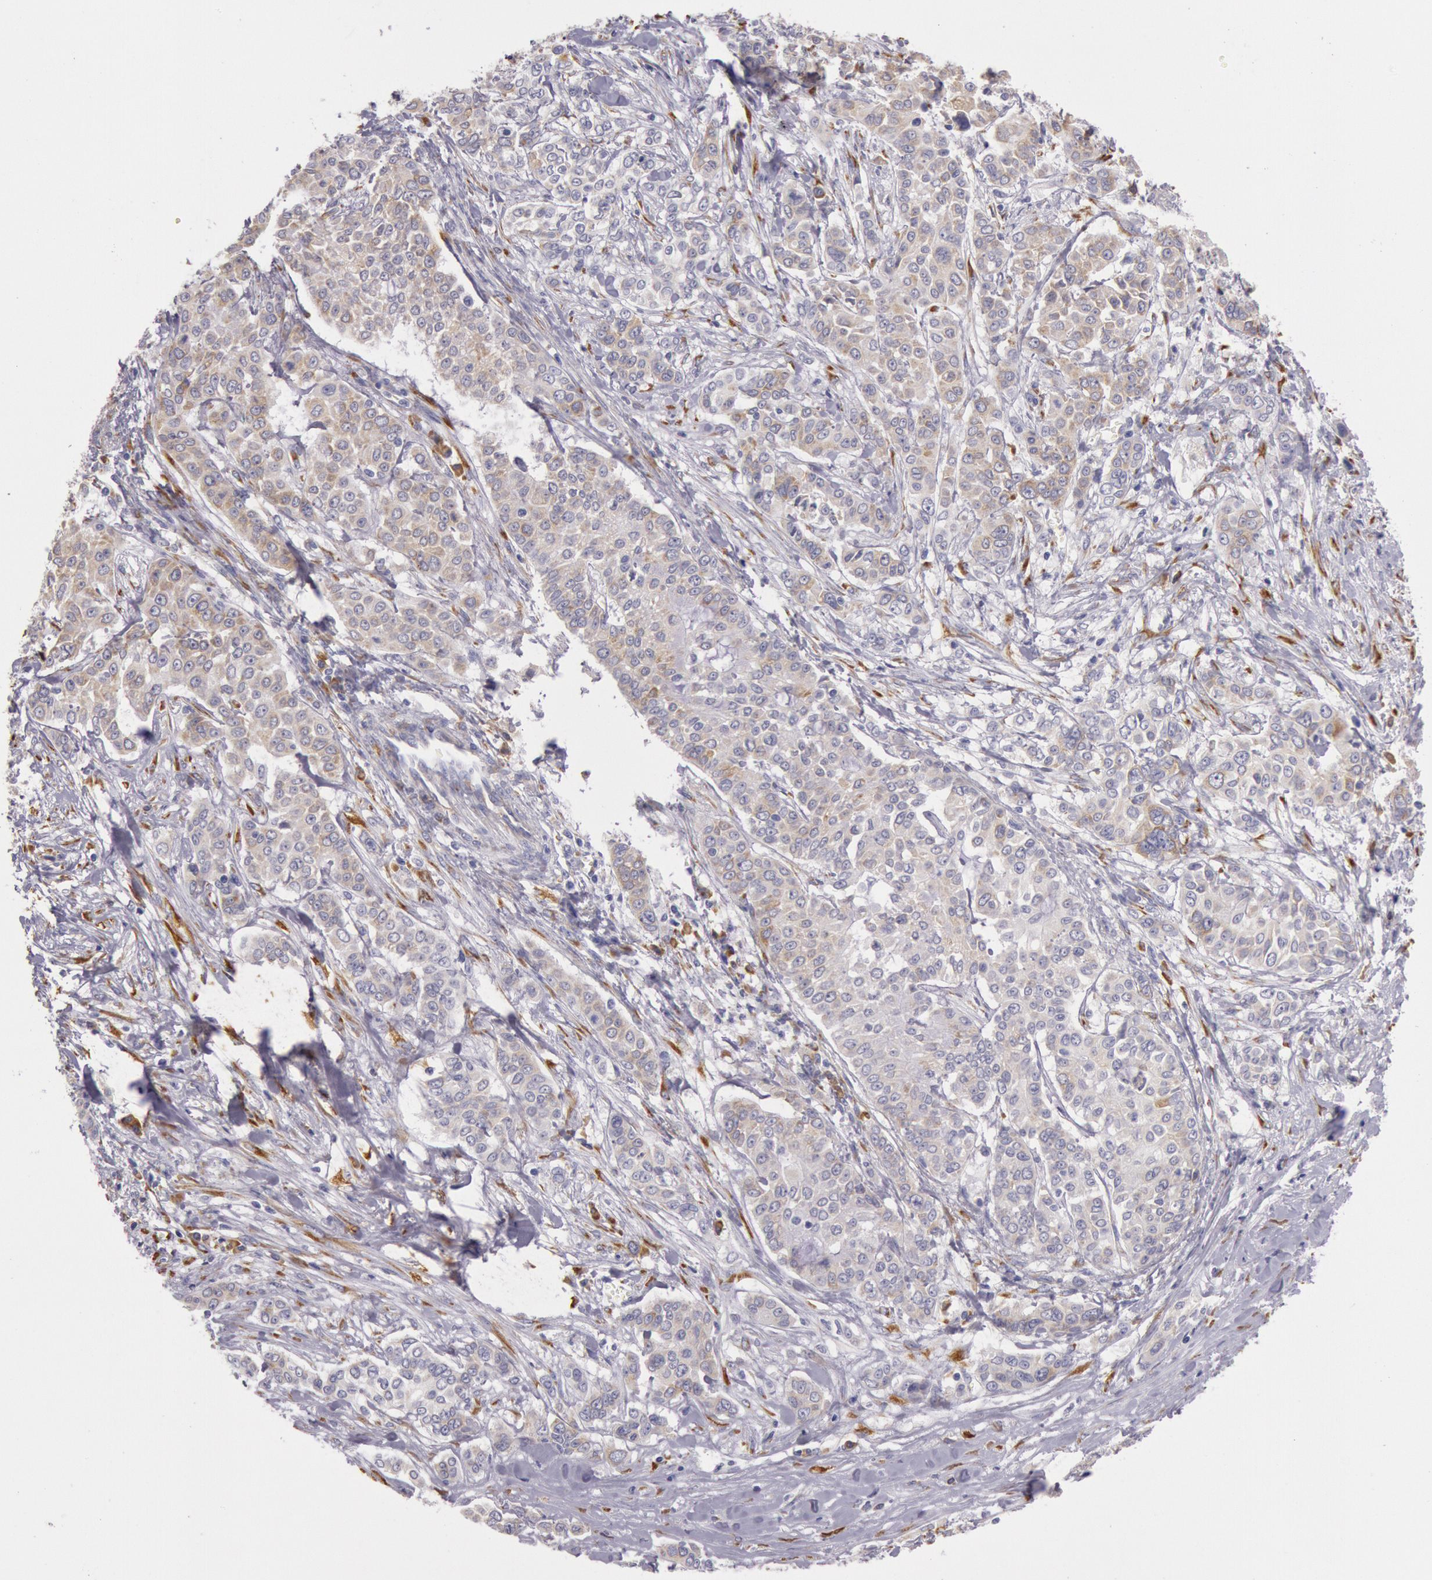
{"staining": {"intensity": "moderate", "quantity": "25%-75%", "location": "cytoplasmic/membranous"}, "tissue": "pancreatic cancer", "cell_type": "Tumor cells", "image_type": "cancer", "snomed": [{"axis": "morphology", "description": "Adenocarcinoma, NOS"}, {"axis": "topography", "description": "Pancreas"}], "caption": "Moderate cytoplasmic/membranous staining for a protein is identified in about 25%-75% of tumor cells of pancreatic cancer (adenocarcinoma) using immunohistochemistry (IHC).", "gene": "CIDEB", "patient": {"sex": "female", "age": 52}}